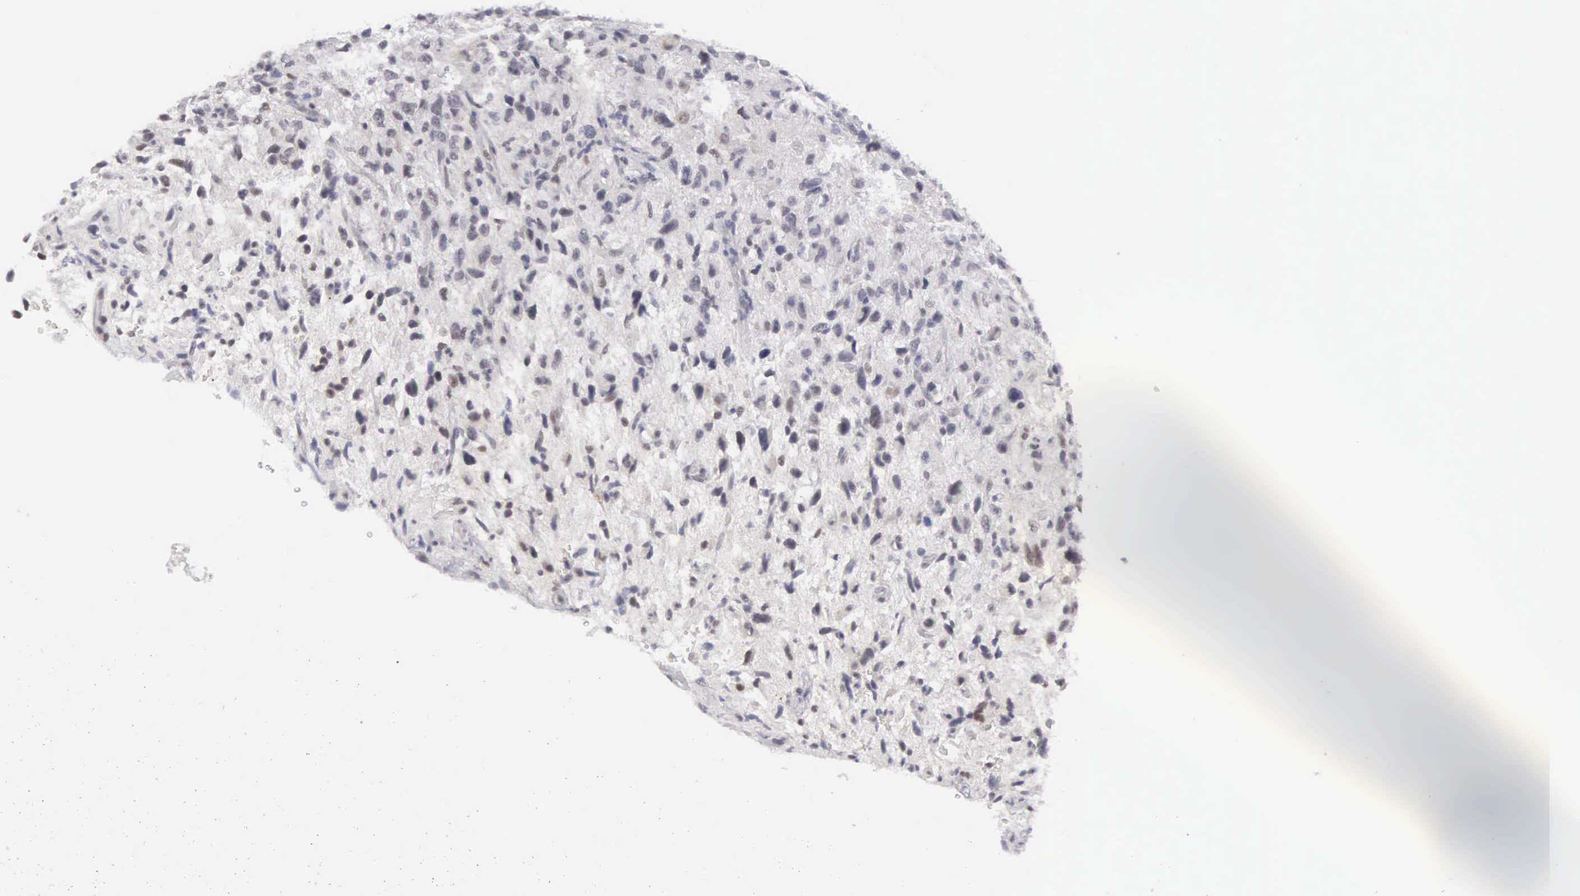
{"staining": {"intensity": "weak", "quantity": "<25%", "location": "nuclear"}, "tissue": "glioma", "cell_type": "Tumor cells", "image_type": "cancer", "snomed": [{"axis": "morphology", "description": "Glioma, malignant, High grade"}, {"axis": "topography", "description": "Brain"}], "caption": "Glioma stained for a protein using immunohistochemistry (IHC) exhibits no expression tumor cells.", "gene": "MNAT1", "patient": {"sex": "female", "age": 60}}